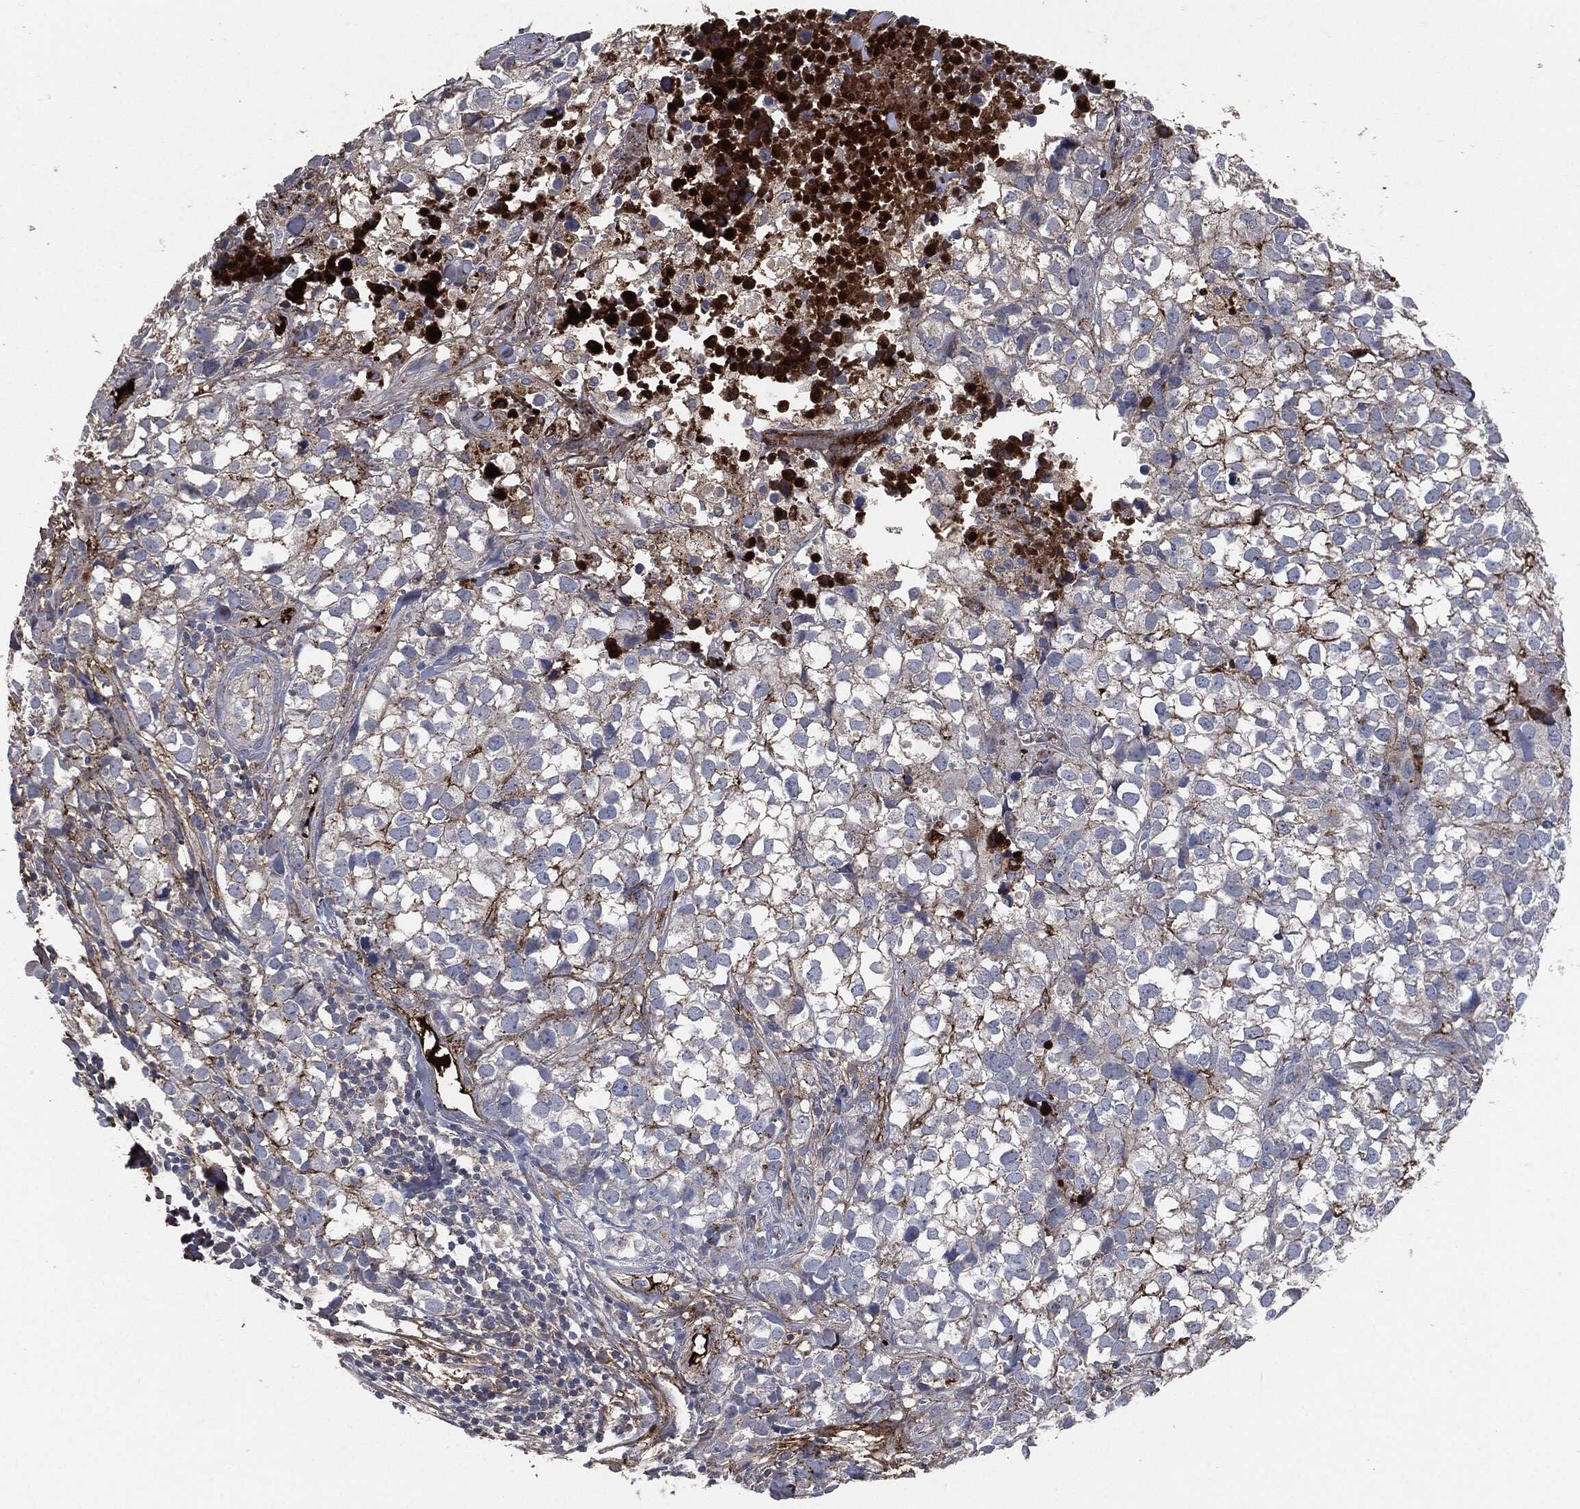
{"staining": {"intensity": "strong", "quantity": "<25%", "location": "cytoplasmic/membranous"}, "tissue": "breast cancer", "cell_type": "Tumor cells", "image_type": "cancer", "snomed": [{"axis": "morphology", "description": "Duct carcinoma"}, {"axis": "topography", "description": "Breast"}], "caption": "This micrograph shows IHC staining of human breast cancer, with medium strong cytoplasmic/membranous positivity in about <25% of tumor cells.", "gene": "APOB", "patient": {"sex": "female", "age": 30}}